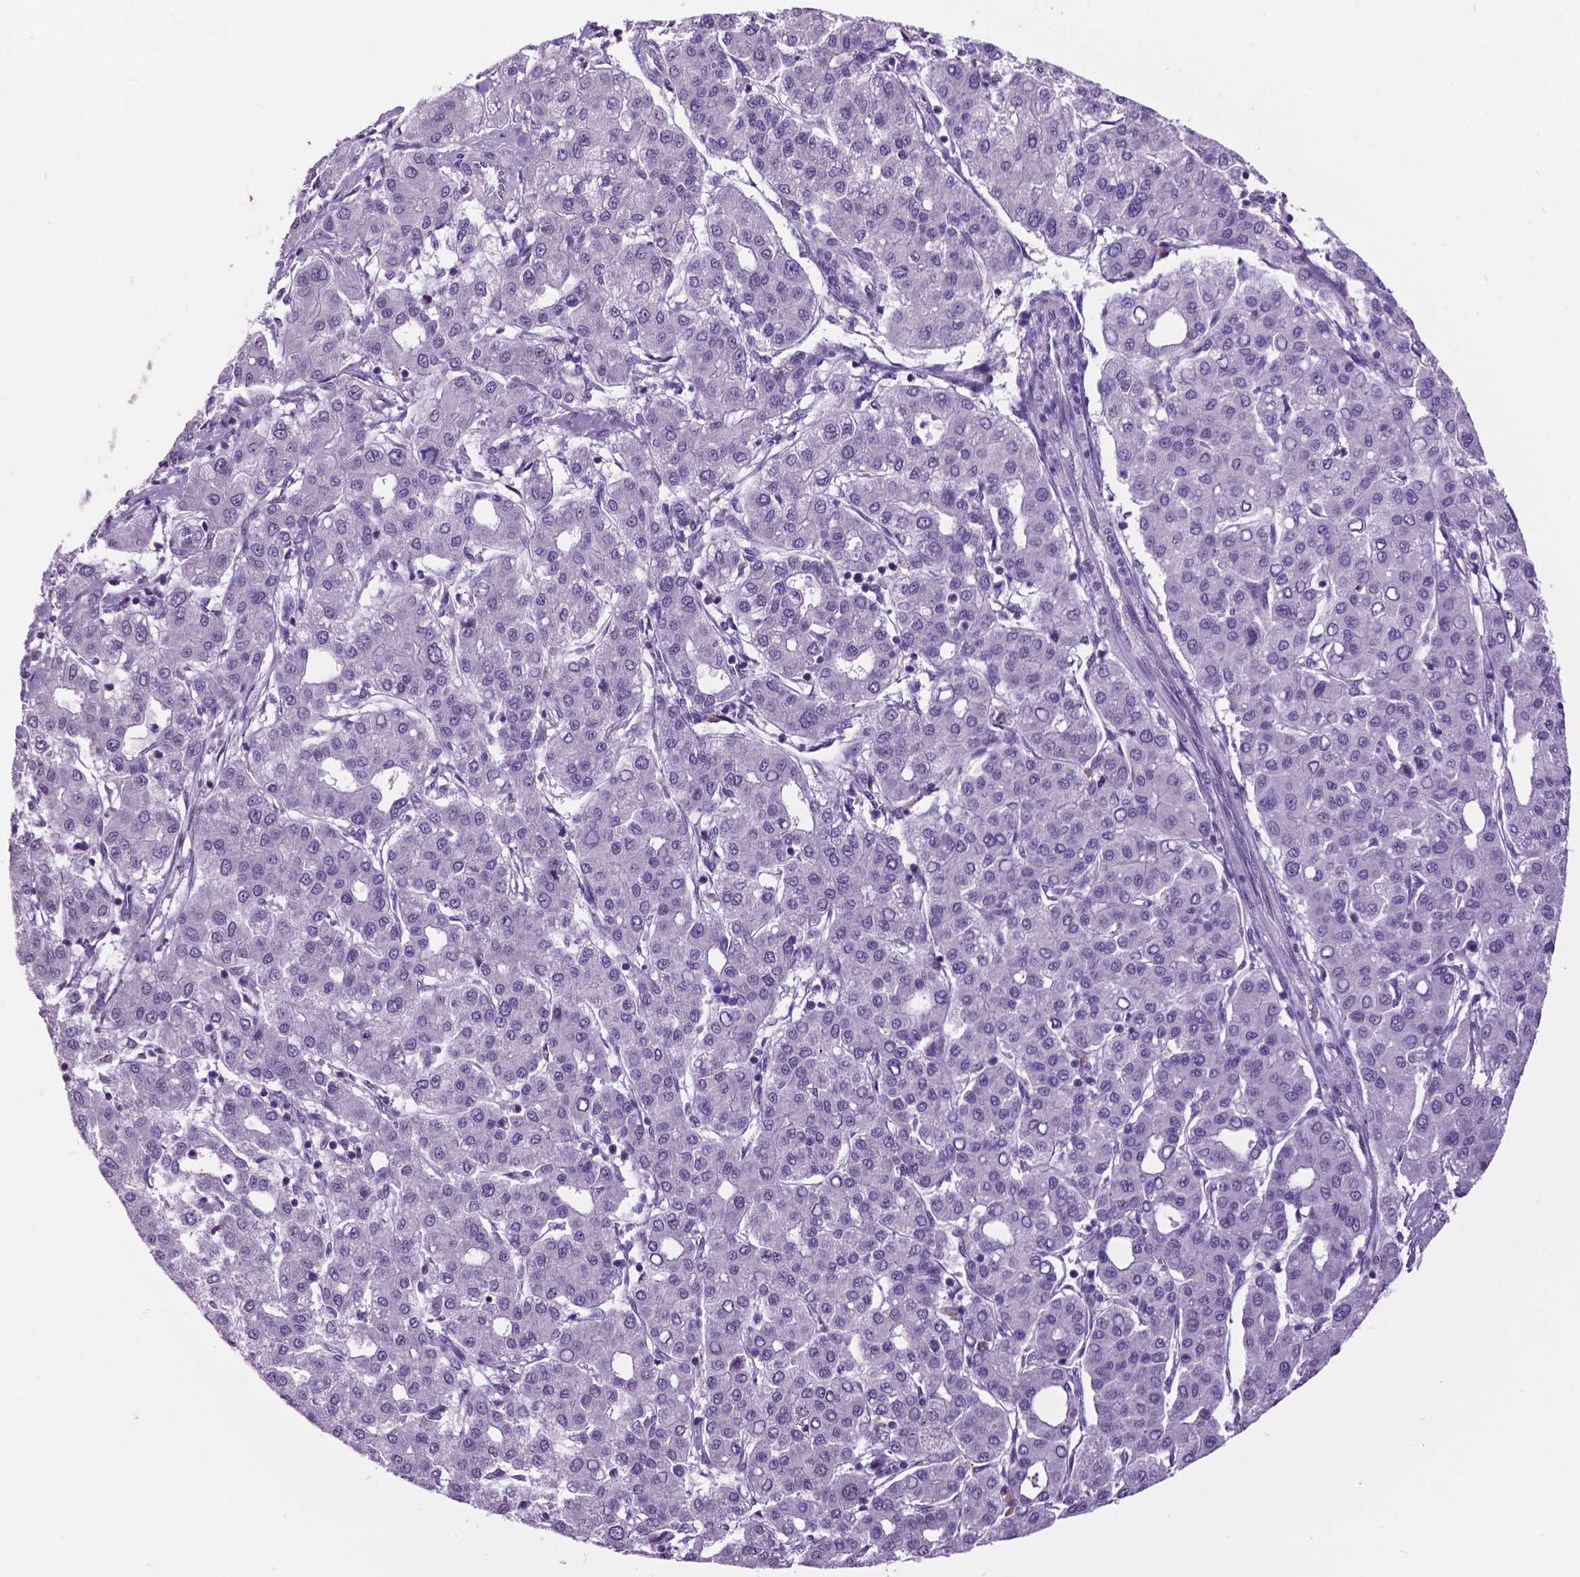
{"staining": {"intensity": "negative", "quantity": "none", "location": "none"}, "tissue": "liver cancer", "cell_type": "Tumor cells", "image_type": "cancer", "snomed": [{"axis": "morphology", "description": "Carcinoma, Hepatocellular, NOS"}, {"axis": "topography", "description": "Liver"}], "caption": "Tumor cells show no significant expression in liver cancer.", "gene": "DPF3", "patient": {"sex": "male", "age": 65}}